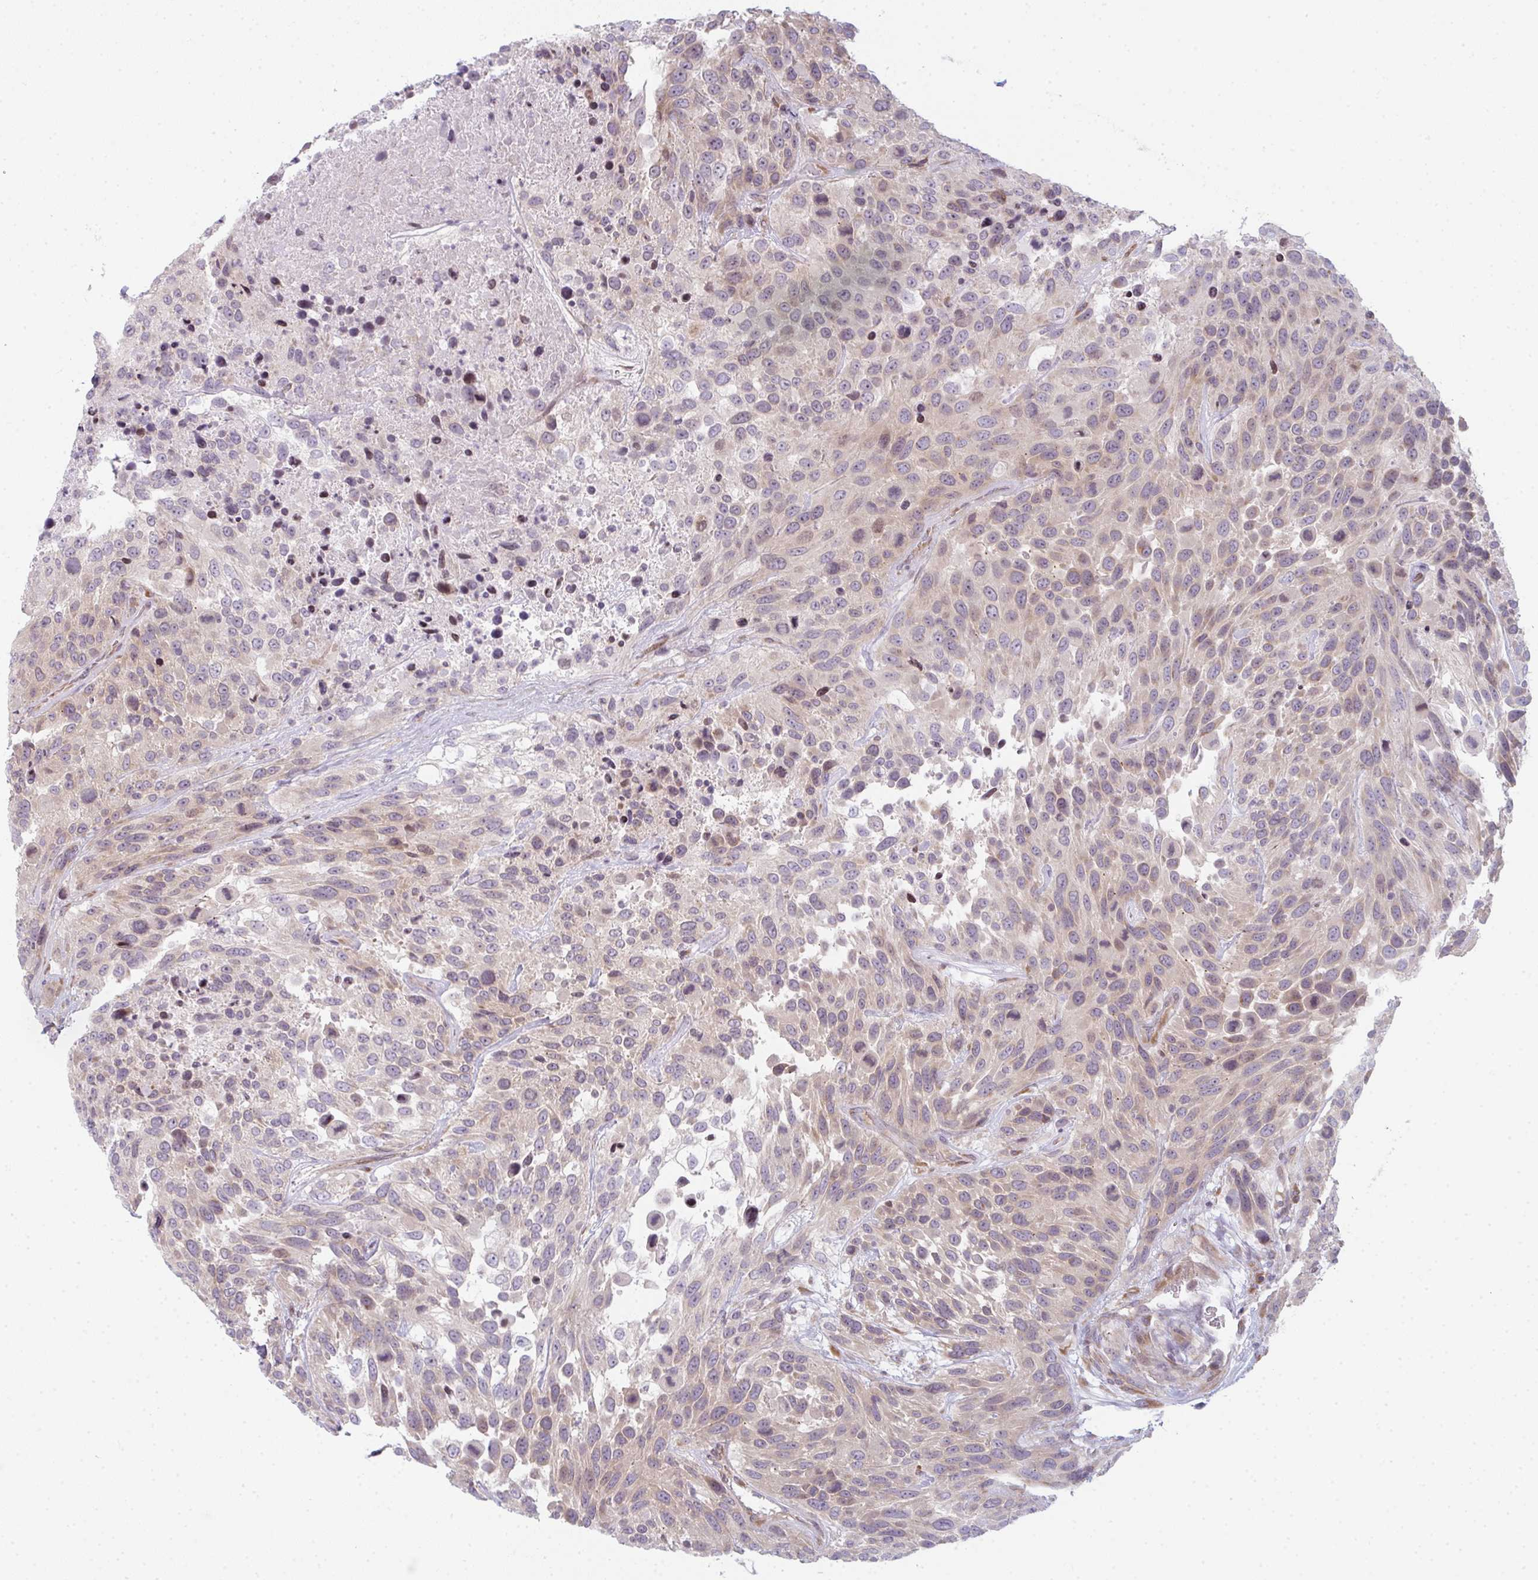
{"staining": {"intensity": "weak", "quantity": "<25%", "location": "cytoplasmic/membranous"}, "tissue": "urothelial cancer", "cell_type": "Tumor cells", "image_type": "cancer", "snomed": [{"axis": "morphology", "description": "Urothelial carcinoma, High grade"}, {"axis": "topography", "description": "Urinary bladder"}], "caption": "Tumor cells show no significant staining in urothelial cancer.", "gene": "TMEM237", "patient": {"sex": "female", "age": 70}}